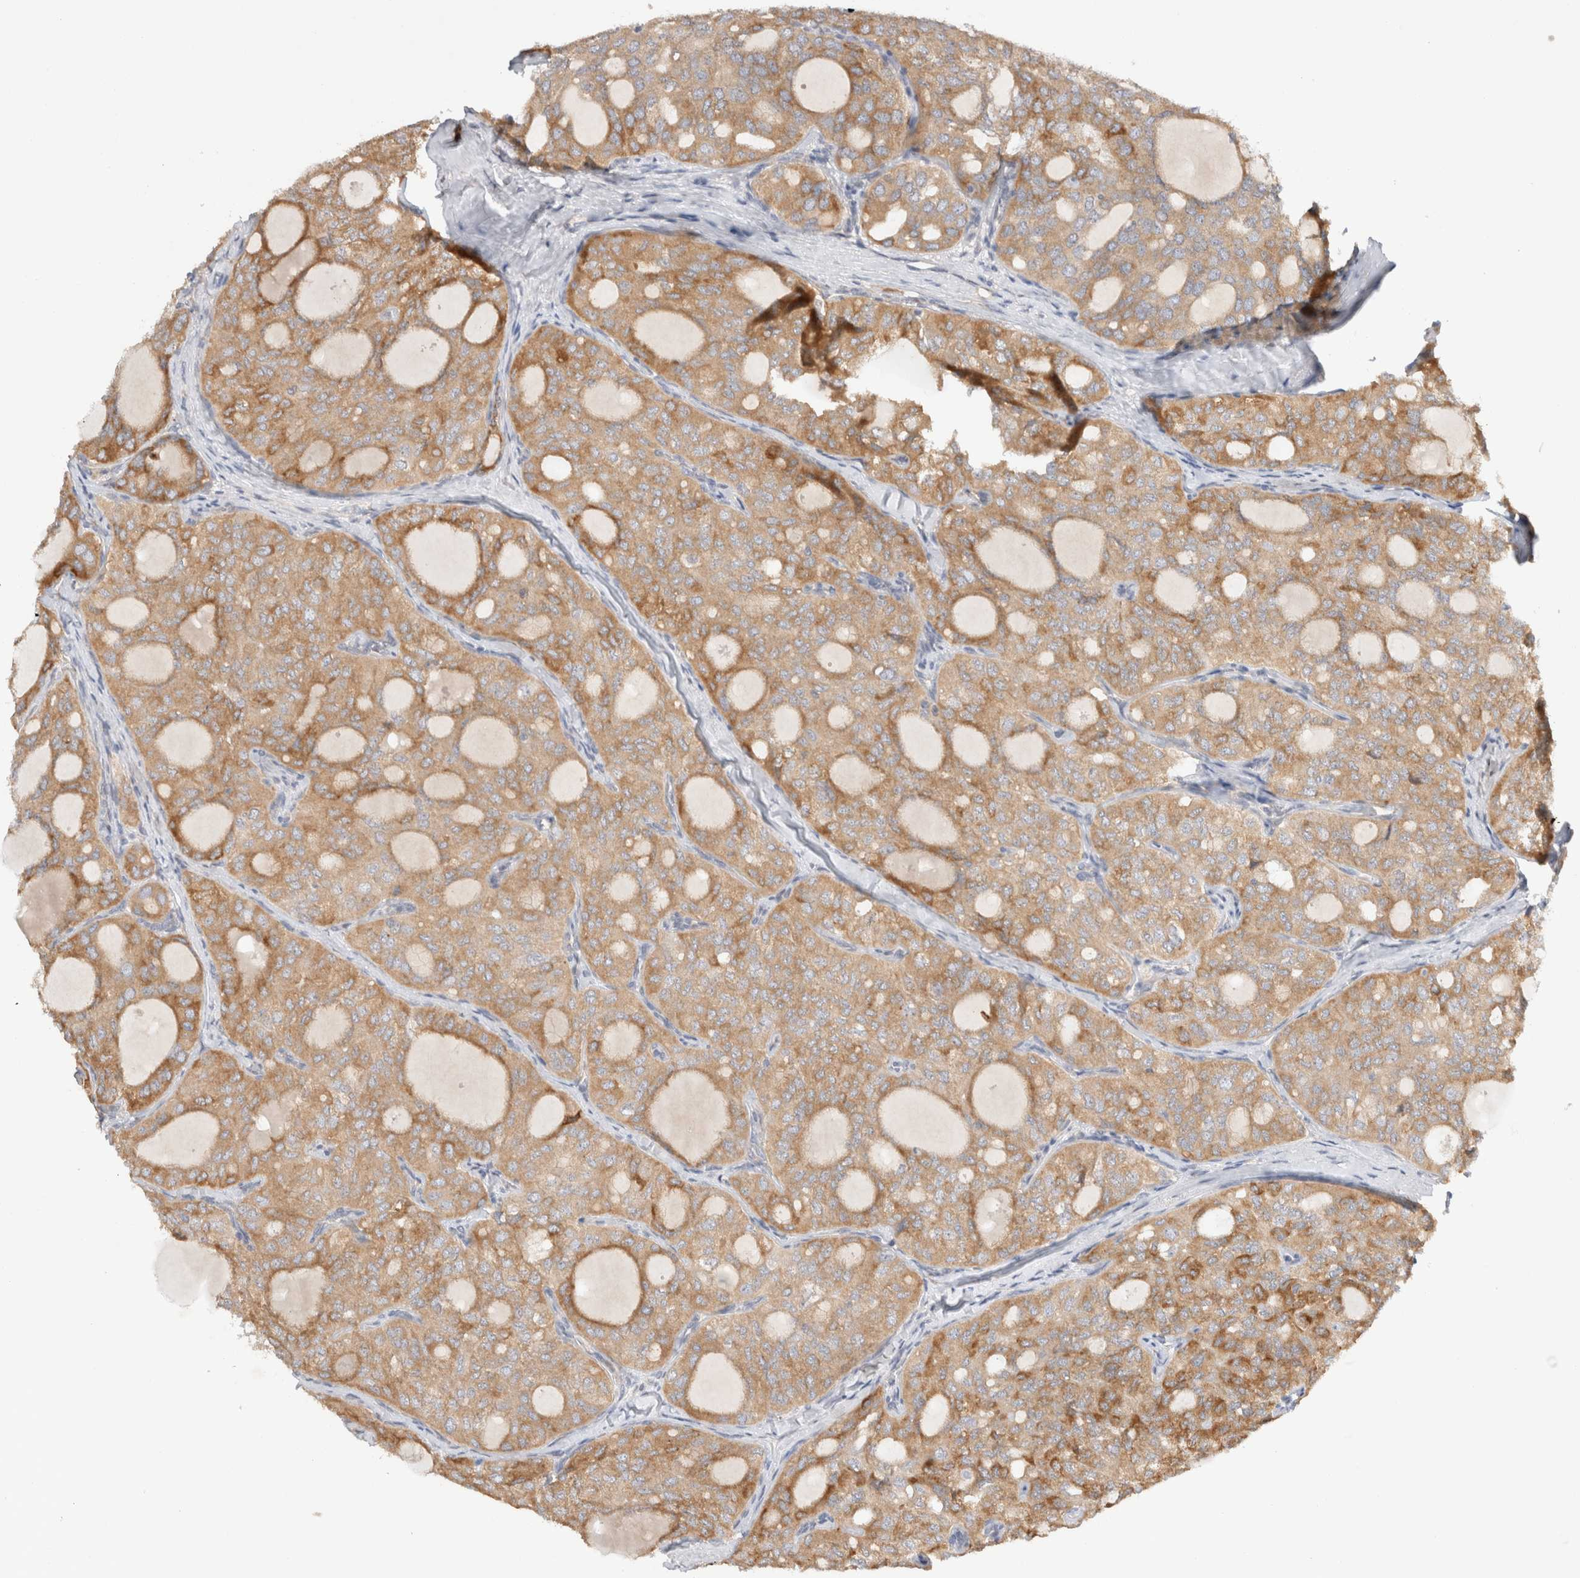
{"staining": {"intensity": "moderate", "quantity": ">75%", "location": "cytoplasmic/membranous"}, "tissue": "thyroid cancer", "cell_type": "Tumor cells", "image_type": "cancer", "snomed": [{"axis": "morphology", "description": "Follicular adenoma carcinoma, NOS"}, {"axis": "topography", "description": "Thyroid gland"}], "caption": "A medium amount of moderate cytoplasmic/membranous expression is appreciated in approximately >75% of tumor cells in thyroid follicular adenoma carcinoma tissue.", "gene": "NEDD4L", "patient": {"sex": "male", "age": 75}}